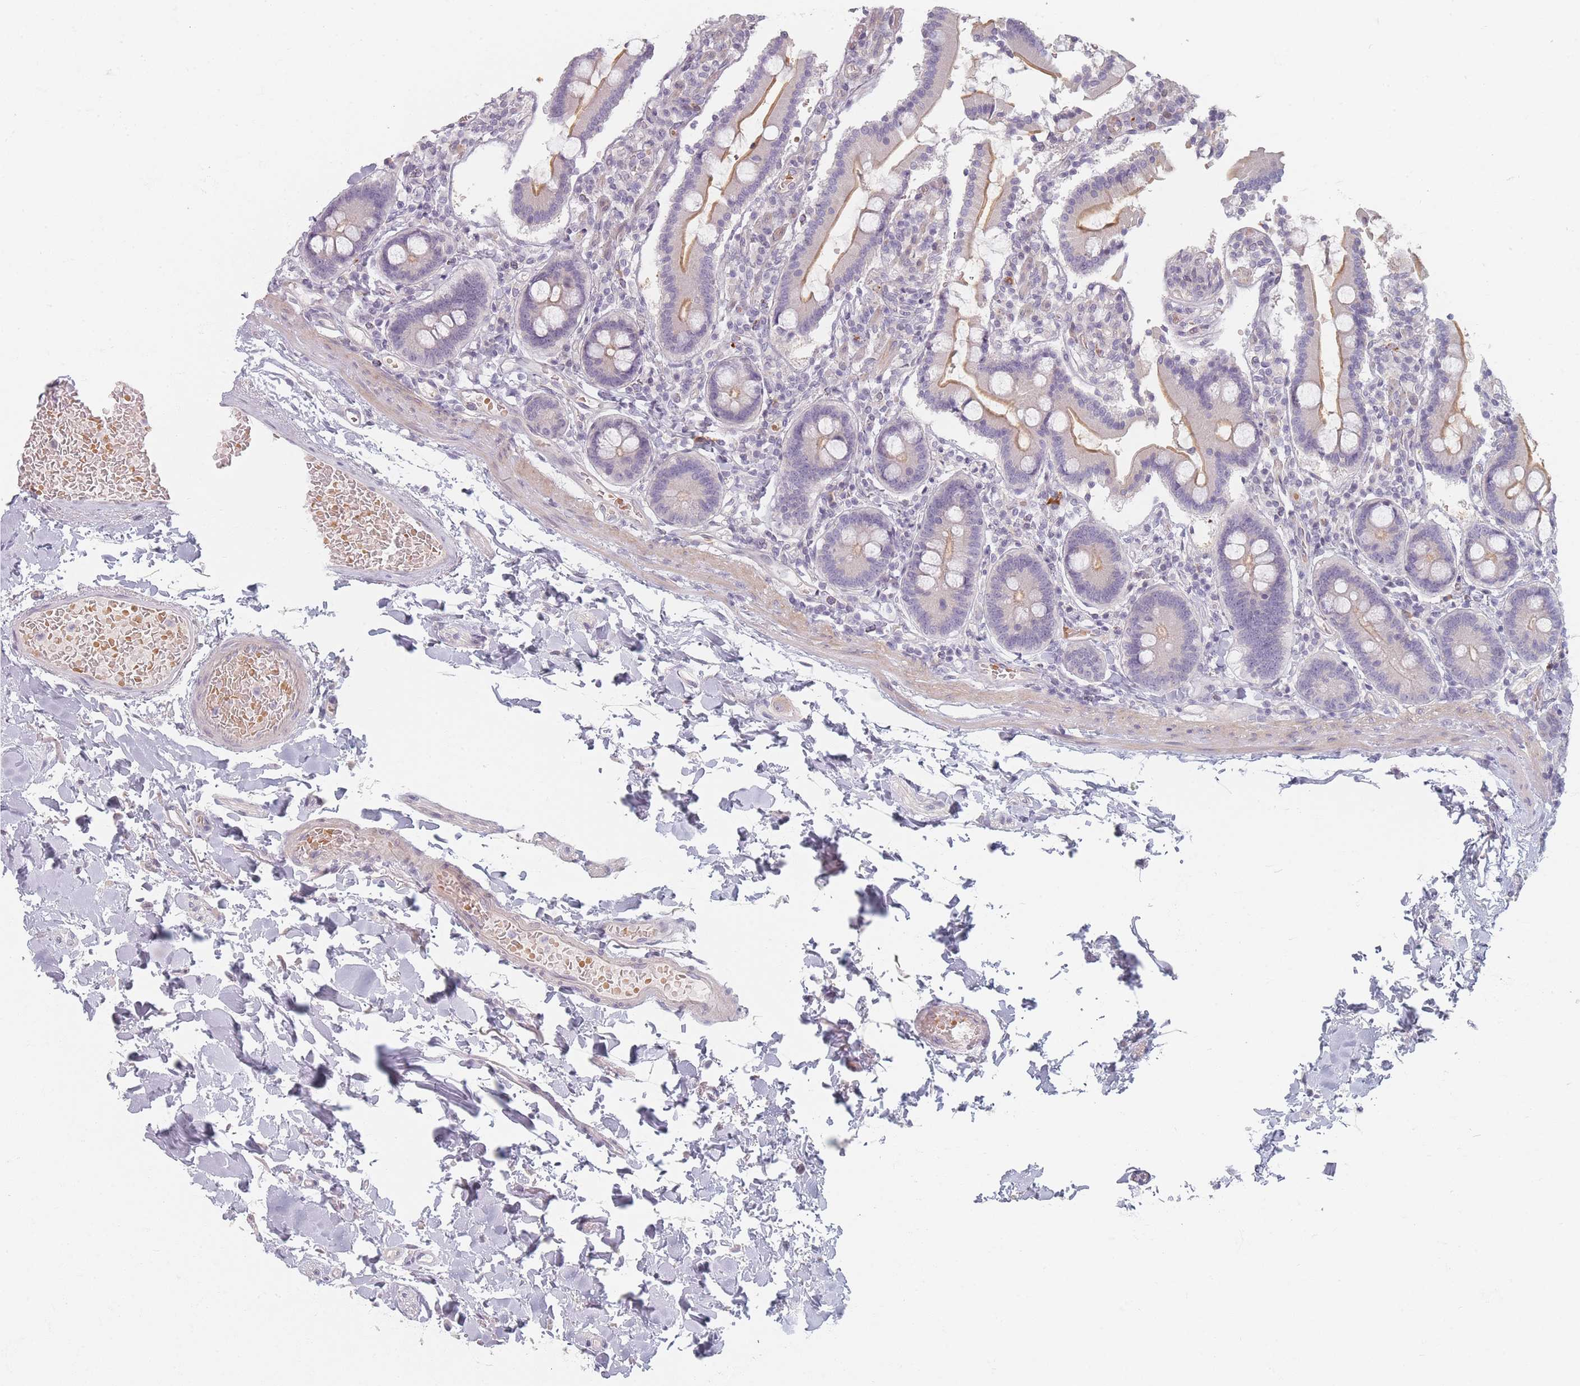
{"staining": {"intensity": "moderate", "quantity": "<25%", "location": "cytoplasmic/membranous"}, "tissue": "duodenum", "cell_type": "Glandular cells", "image_type": "normal", "snomed": [{"axis": "morphology", "description": "Normal tissue, NOS"}, {"axis": "topography", "description": "Duodenum"}], "caption": "IHC (DAB) staining of unremarkable duodenum reveals moderate cytoplasmic/membranous protein expression in about <25% of glandular cells. (Stains: DAB (3,3'-diaminobenzidine) in brown, nuclei in blue, Microscopy: brightfield microscopy at high magnification).", "gene": "TMOD1", "patient": {"sex": "male", "age": 55}}